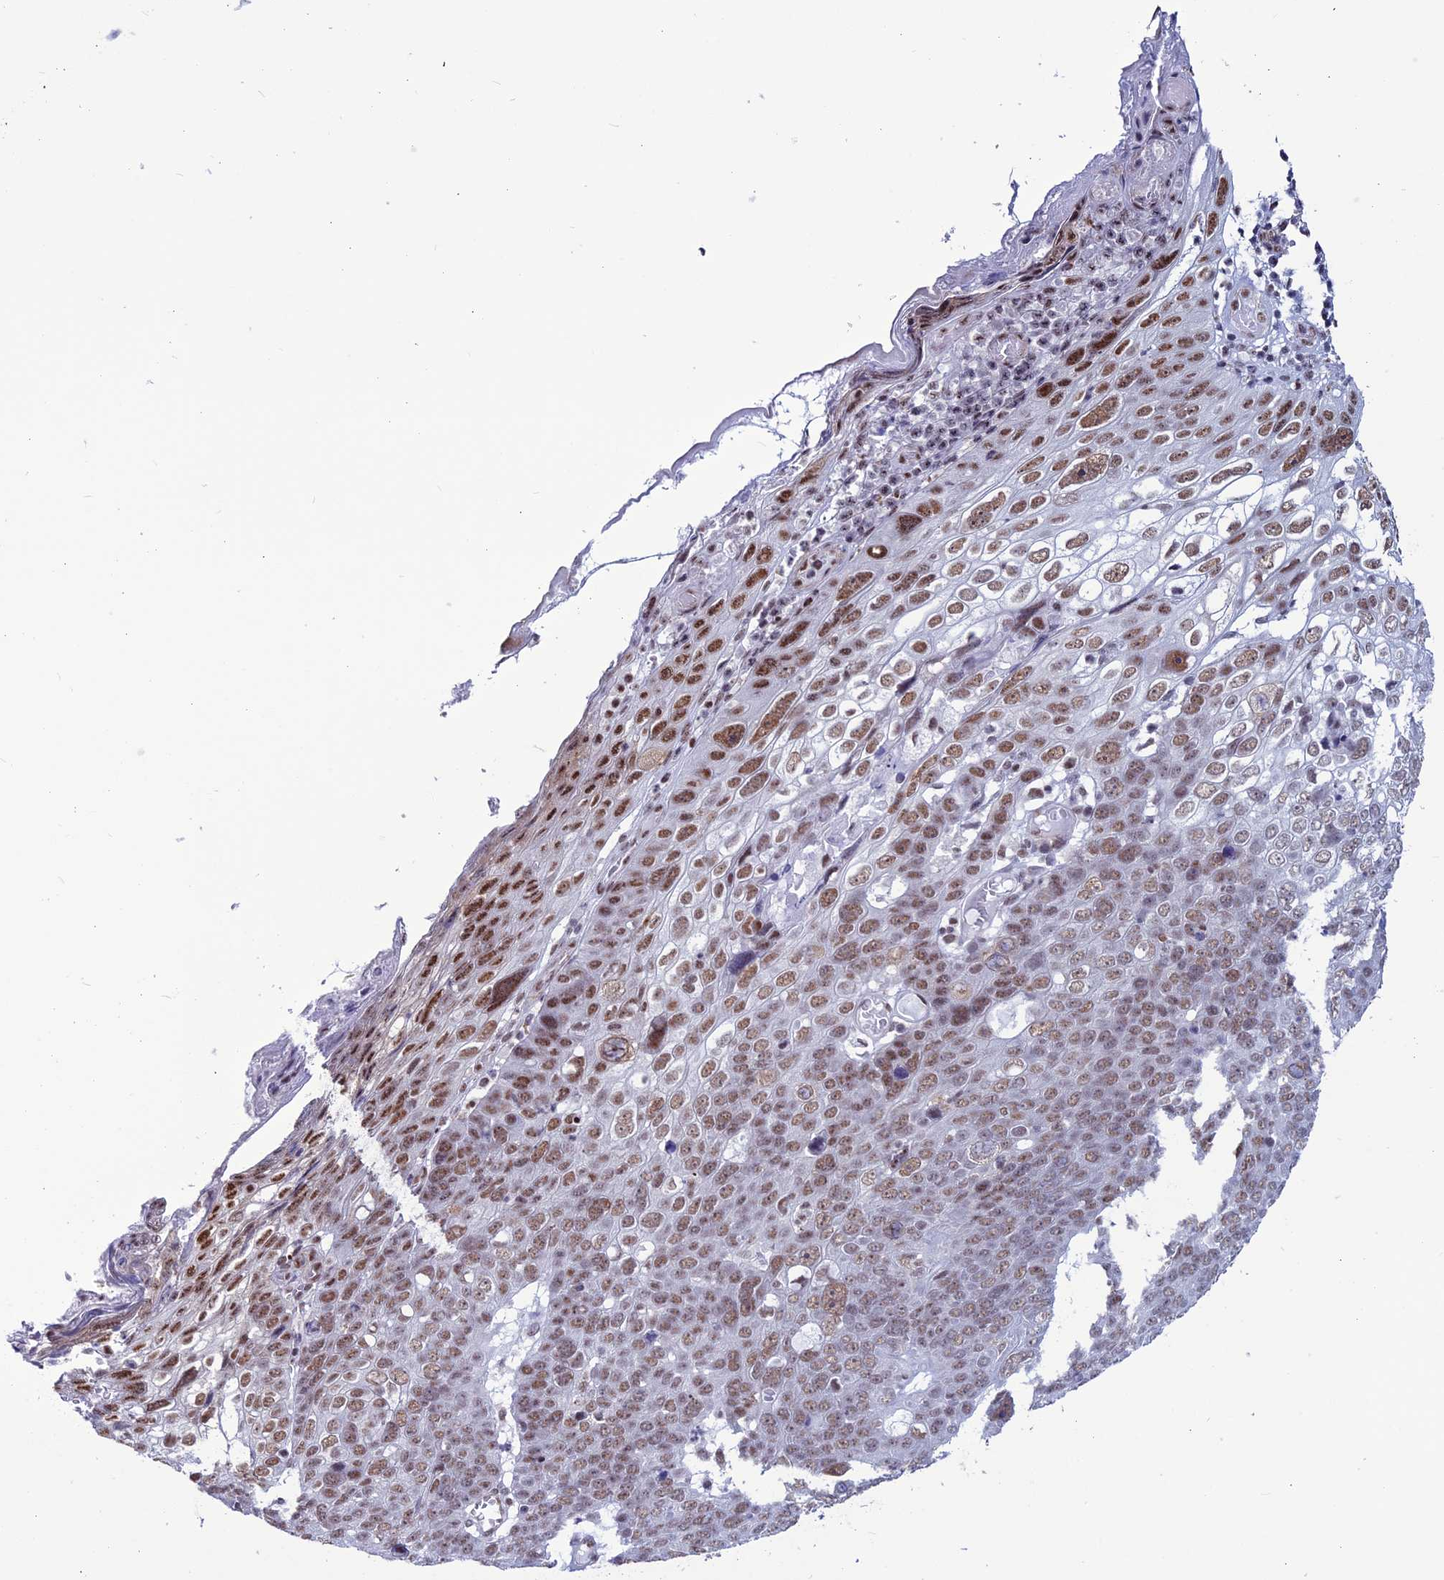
{"staining": {"intensity": "moderate", "quantity": ">75%", "location": "nuclear"}, "tissue": "skin cancer", "cell_type": "Tumor cells", "image_type": "cancer", "snomed": [{"axis": "morphology", "description": "Squamous cell carcinoma, NOS"}, {"axis": "topography", "description": "Skin"}], "caption": "Immunohistochemical staining of skin squamous cell carcinoma displays medium levels of moderate nuclear staining in about >75% of tumor cells. (brown staining indicates protein expression, while blue staining denotes nuclei).", "gene": "U2AF1", "patient": {"sex": "male", "age": 71}}